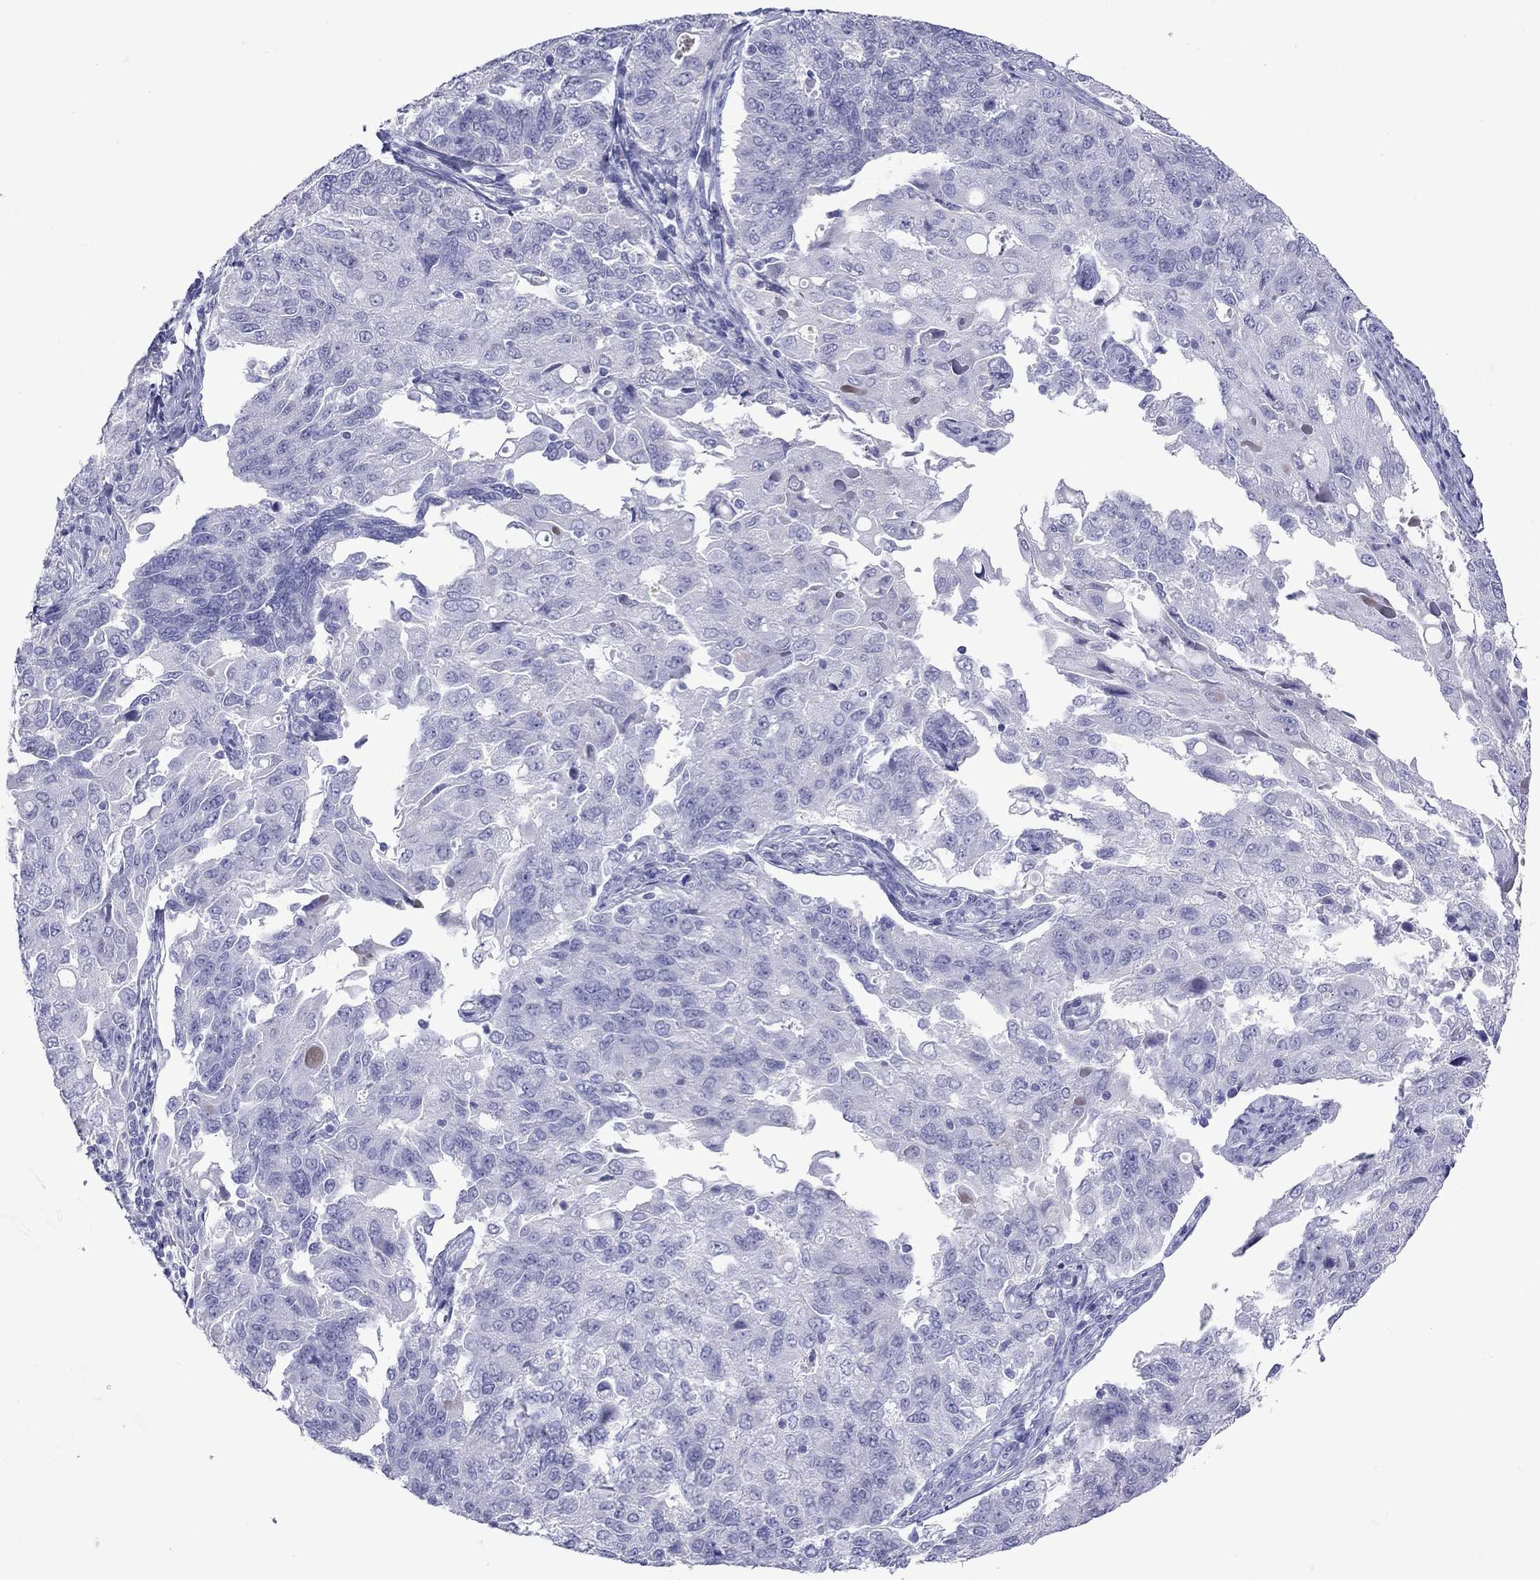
{"staining": {"intensity": "negative", "quantity": "none", "location": "none"}, "tissue": "endometrial cancer", "cell_type": "Tumor cells", "image_type": "cancer", "snomed": [{"axis": "morphology", "description": "Adenocarcinoma, NOS"}, {"axis": "topography", "description": "Endometrium"}], "caption": "IHC of human endometrial cancer (adenocarcinoma) reveals no staining in tumor cells.", "gene": "GRIA2", "patient": {"sex": "female", "age": 43}}